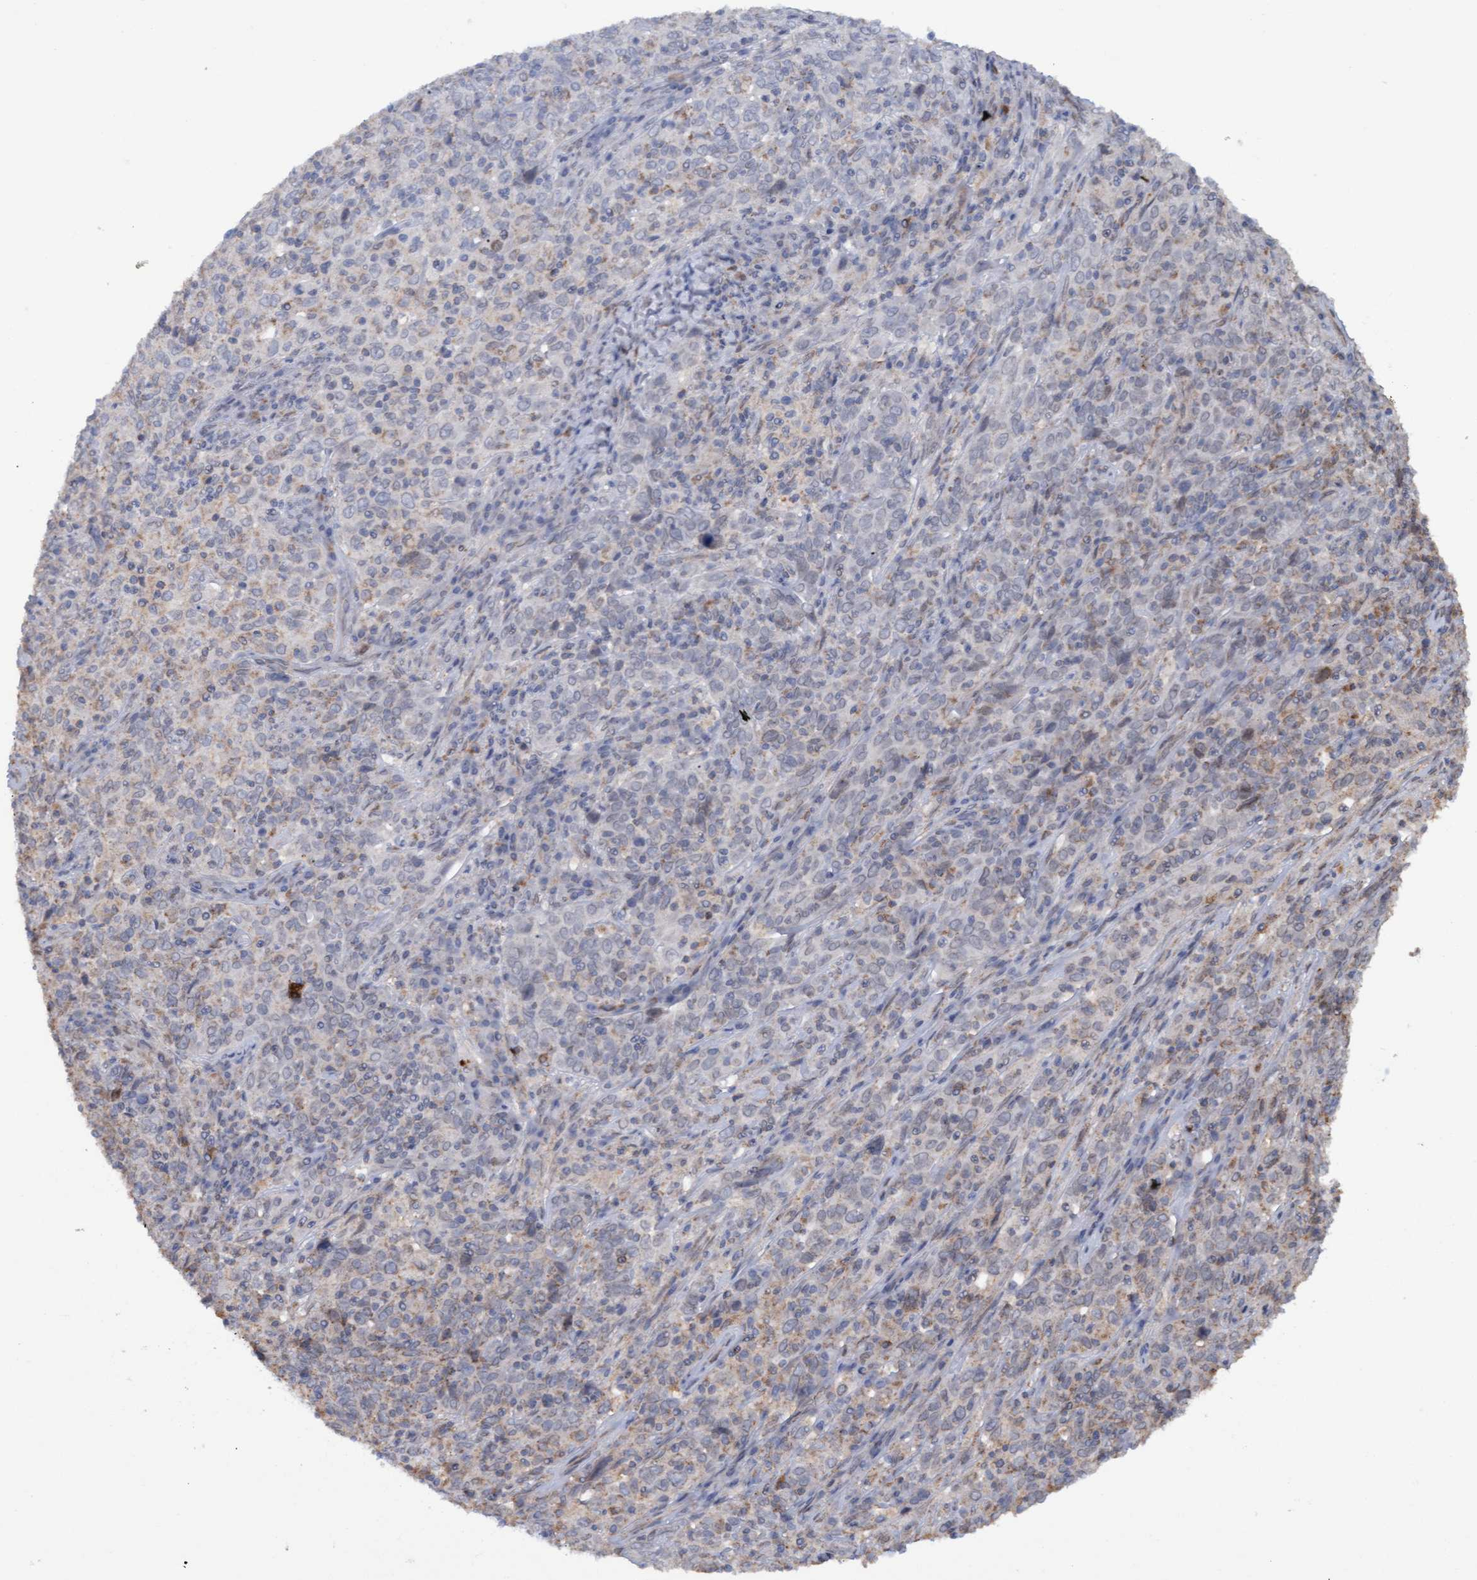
{"staining": {"intensity": "negative", "quantity": "none", "location": "none"}, "tissue": "cervical cancer", "cell_type": "Tumor cells", "image_type": "cancer", "snomed": [{"axis": "morphology", "description": "Squamous cell carcinoma, NOS"}, {"axis": "topography", "description": "Cervix"}], "caption": "Squamous cell carcinoma (cervical) was stained to show a protein in brown. There is no significant staining in tumor cells. (DAB immunohistochemistry (IHC) with hematoxylin counter stain).", "gene": "MGLL", "patient": {"sex": "female", "age": 46}}